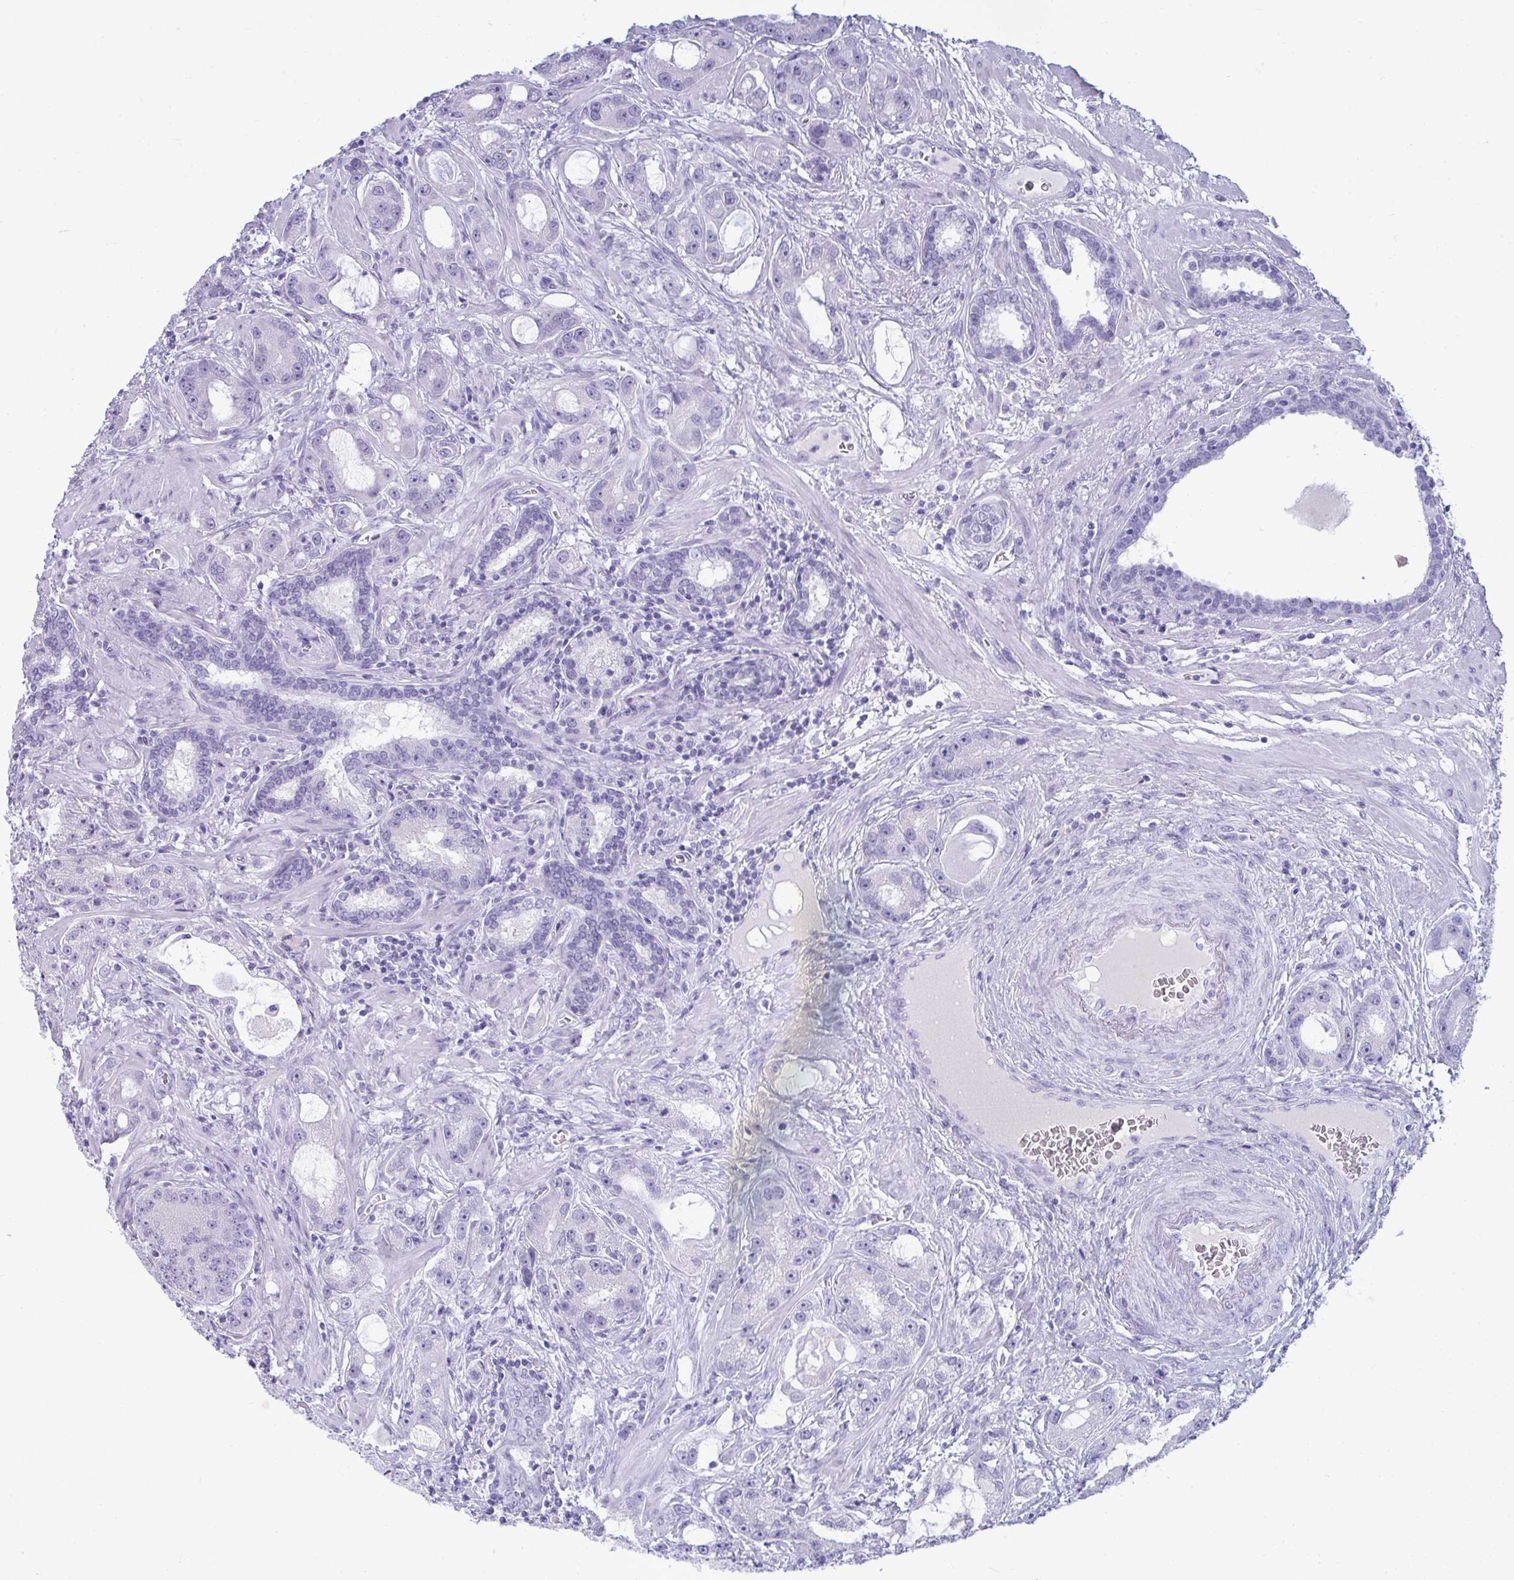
{"staining": {"intensity": "moderate", "quantity": "<25%", "location": "cytoplasmic/membranous"}, "tissue": "prostate cancer", "cell_type": "Tumor cells", "image_type": "cancer", "snomed": [{"axis": "morphology", "description": "Adenocarcinoma, High grade"}, {"axis": "topography", "description": "Prostate"}], "caption": "About <25% of tumor cells in prostate cancer (high-grade adenocarcinoma) exhibit moderate cytoplasmic/membranous protein staining as visualized by brown immunohistochemical staining.", "gene": "ANKRD60", "patient": {"sex": "male", "age": 65}}